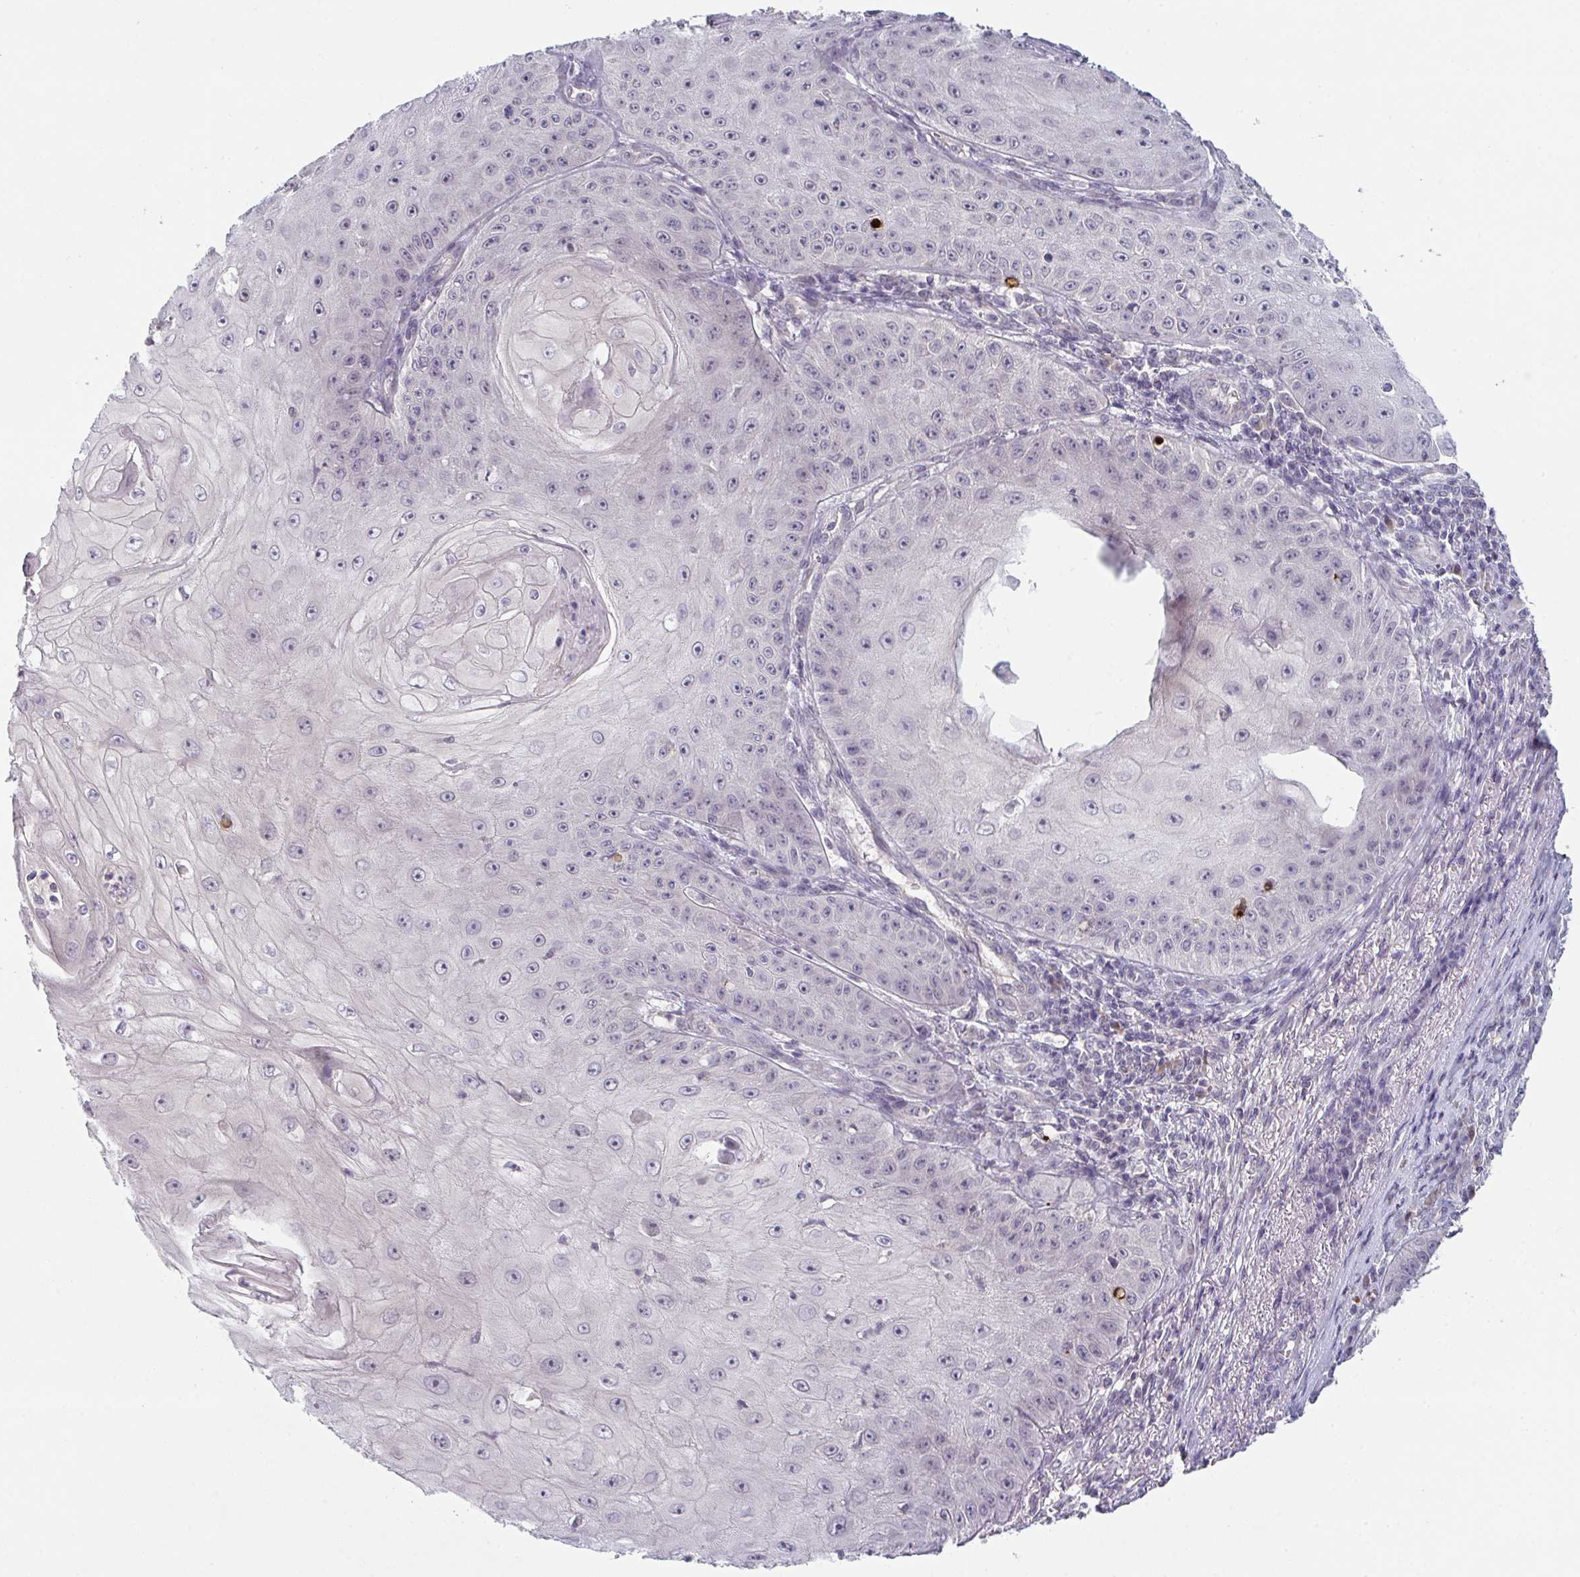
{"staining": {"intensity": "negative", "quantity": "none", "location": "none"}, "tissue": "skin cancer", "cell_type": "Tumor cells", "image_type": "cancer", "snomed": [{"axis": "morphology", "description": "Squamous cell carcinoma, NOS"}, {"axis": "topography", "description": "Skin"}], "caption": "Tumor cells are negative for brown protein staining in skin squamous cell carcinoma.", "gene": "ZNF214", "patient": {"sex": "male", "age": 70}}